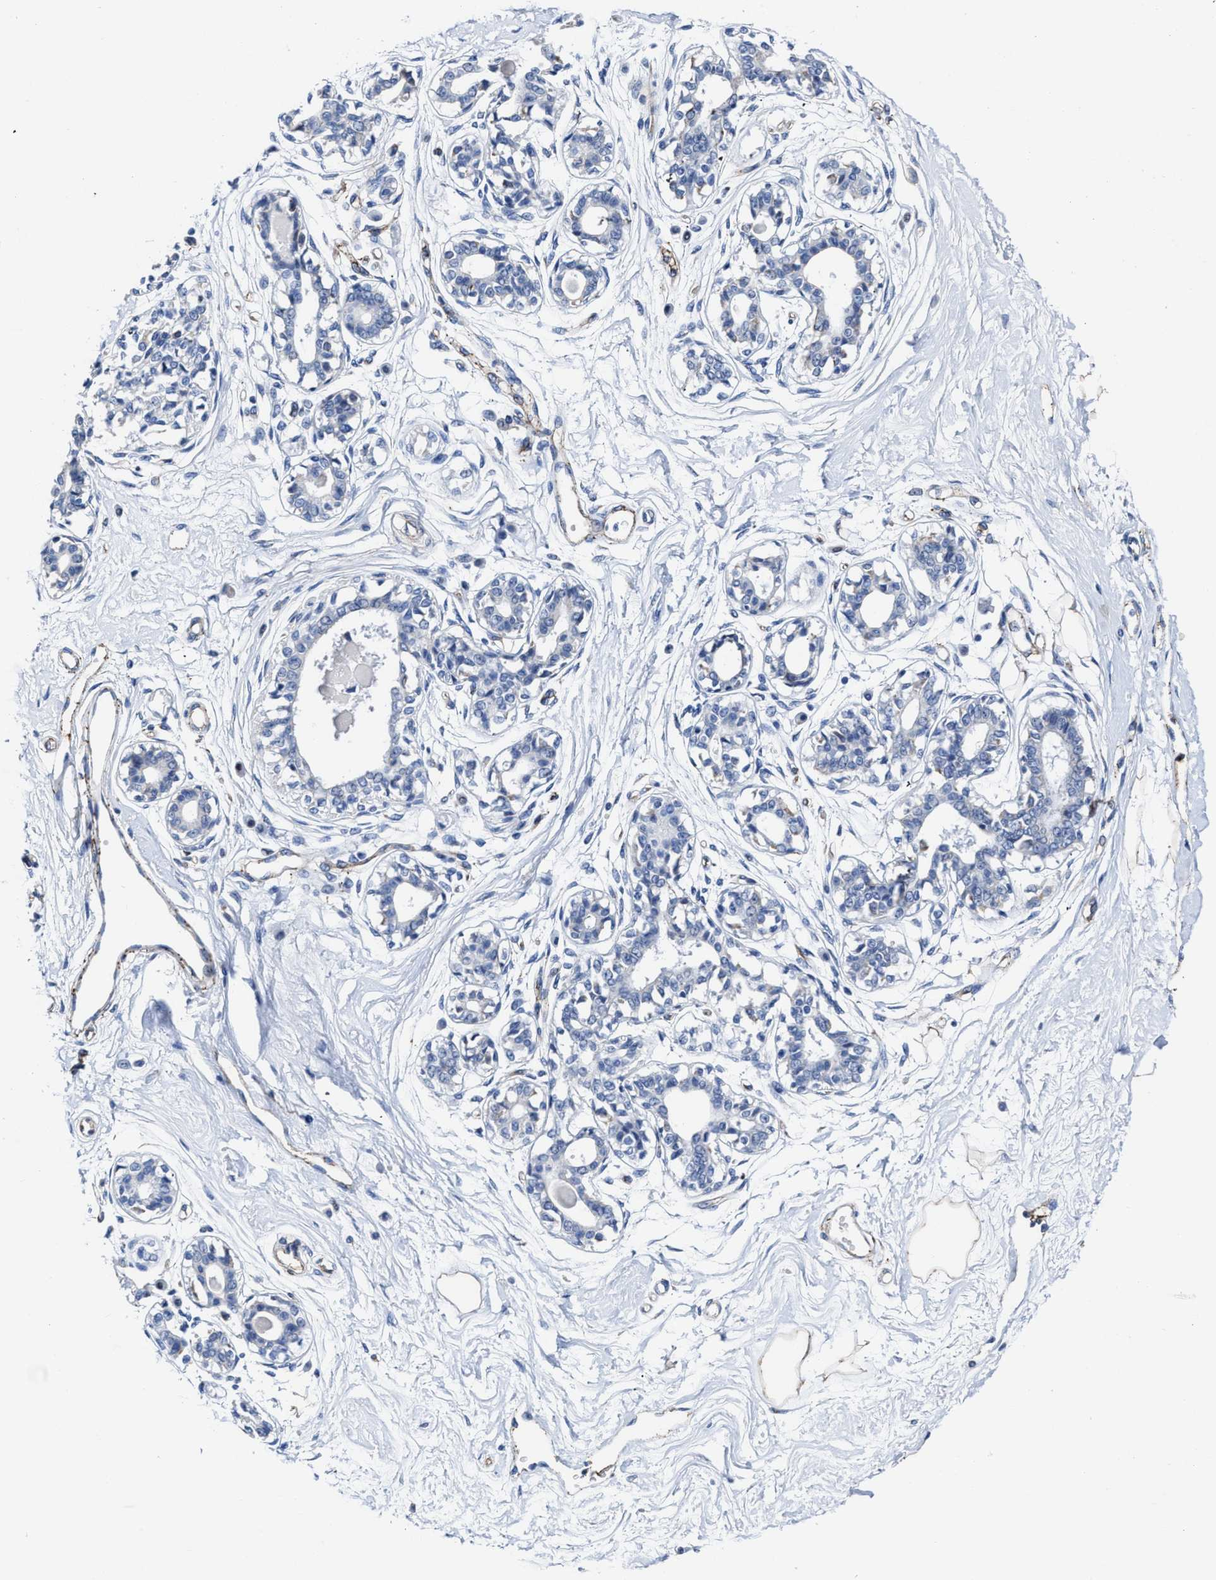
{"staining": {"intensity": "negative", "quantity": "none", "location": "none"}, "tissue": "breast", "cell_type": "Adipocytes", "image_type": "normal", "snomed": [{"axis": "morphology", "description": "Normal tissue, NOS"}, {"axis": "topography", "description": "Breast"}], "caption": "Immunohistochemistry photomicrograph of unremarkable human breast stained for a protein (brown), which exhibits no staining in adipocytes. (Stains: DAB (3,3'-diaminobenzidine) immunohistochemistry with hematoxylin counter stain, Microscopy: brightfield microscopy at high magnification).", "gene": "KCNMB3", "patient": {"sex": "female", "age": 45}}